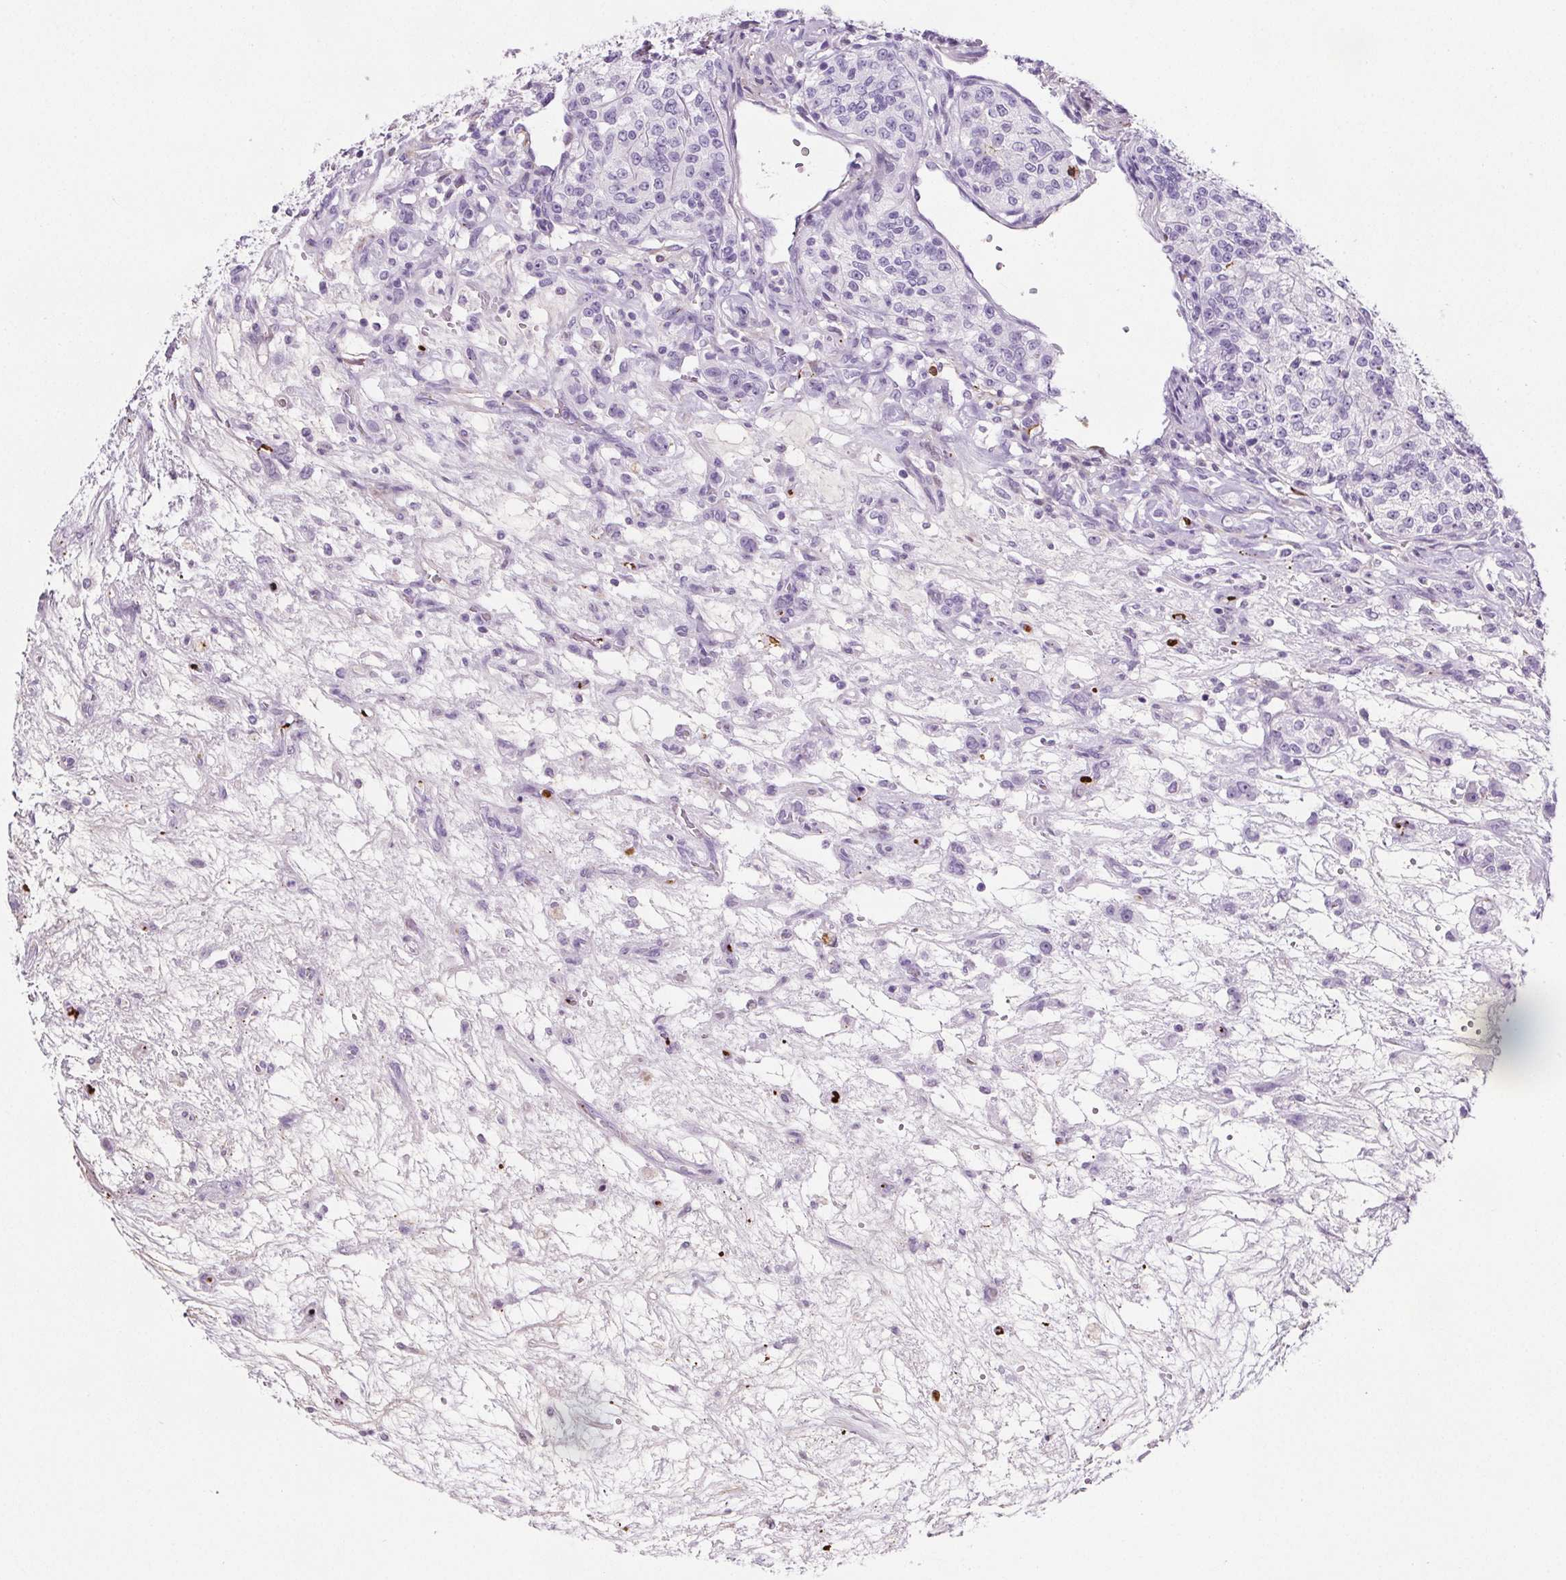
{"staining": {"intensity": "negative", "quantity": "none", "location": "none"}, "tissue": "renal cancer", "cell_type": "Tumor cells", "image_type": "cancer", "snomed": [{"axis": "morphology", "description": "Adenocarcinoma, NOS"}, {"axis": "topography", "description": "Kidney"}], "caption": "Adenocarcinoma (renal) was stained to show a protein in brown. There is no significant expression in tumor cells.", "gene": "VTN", "patient": {"sex": "female", "age": 63}}